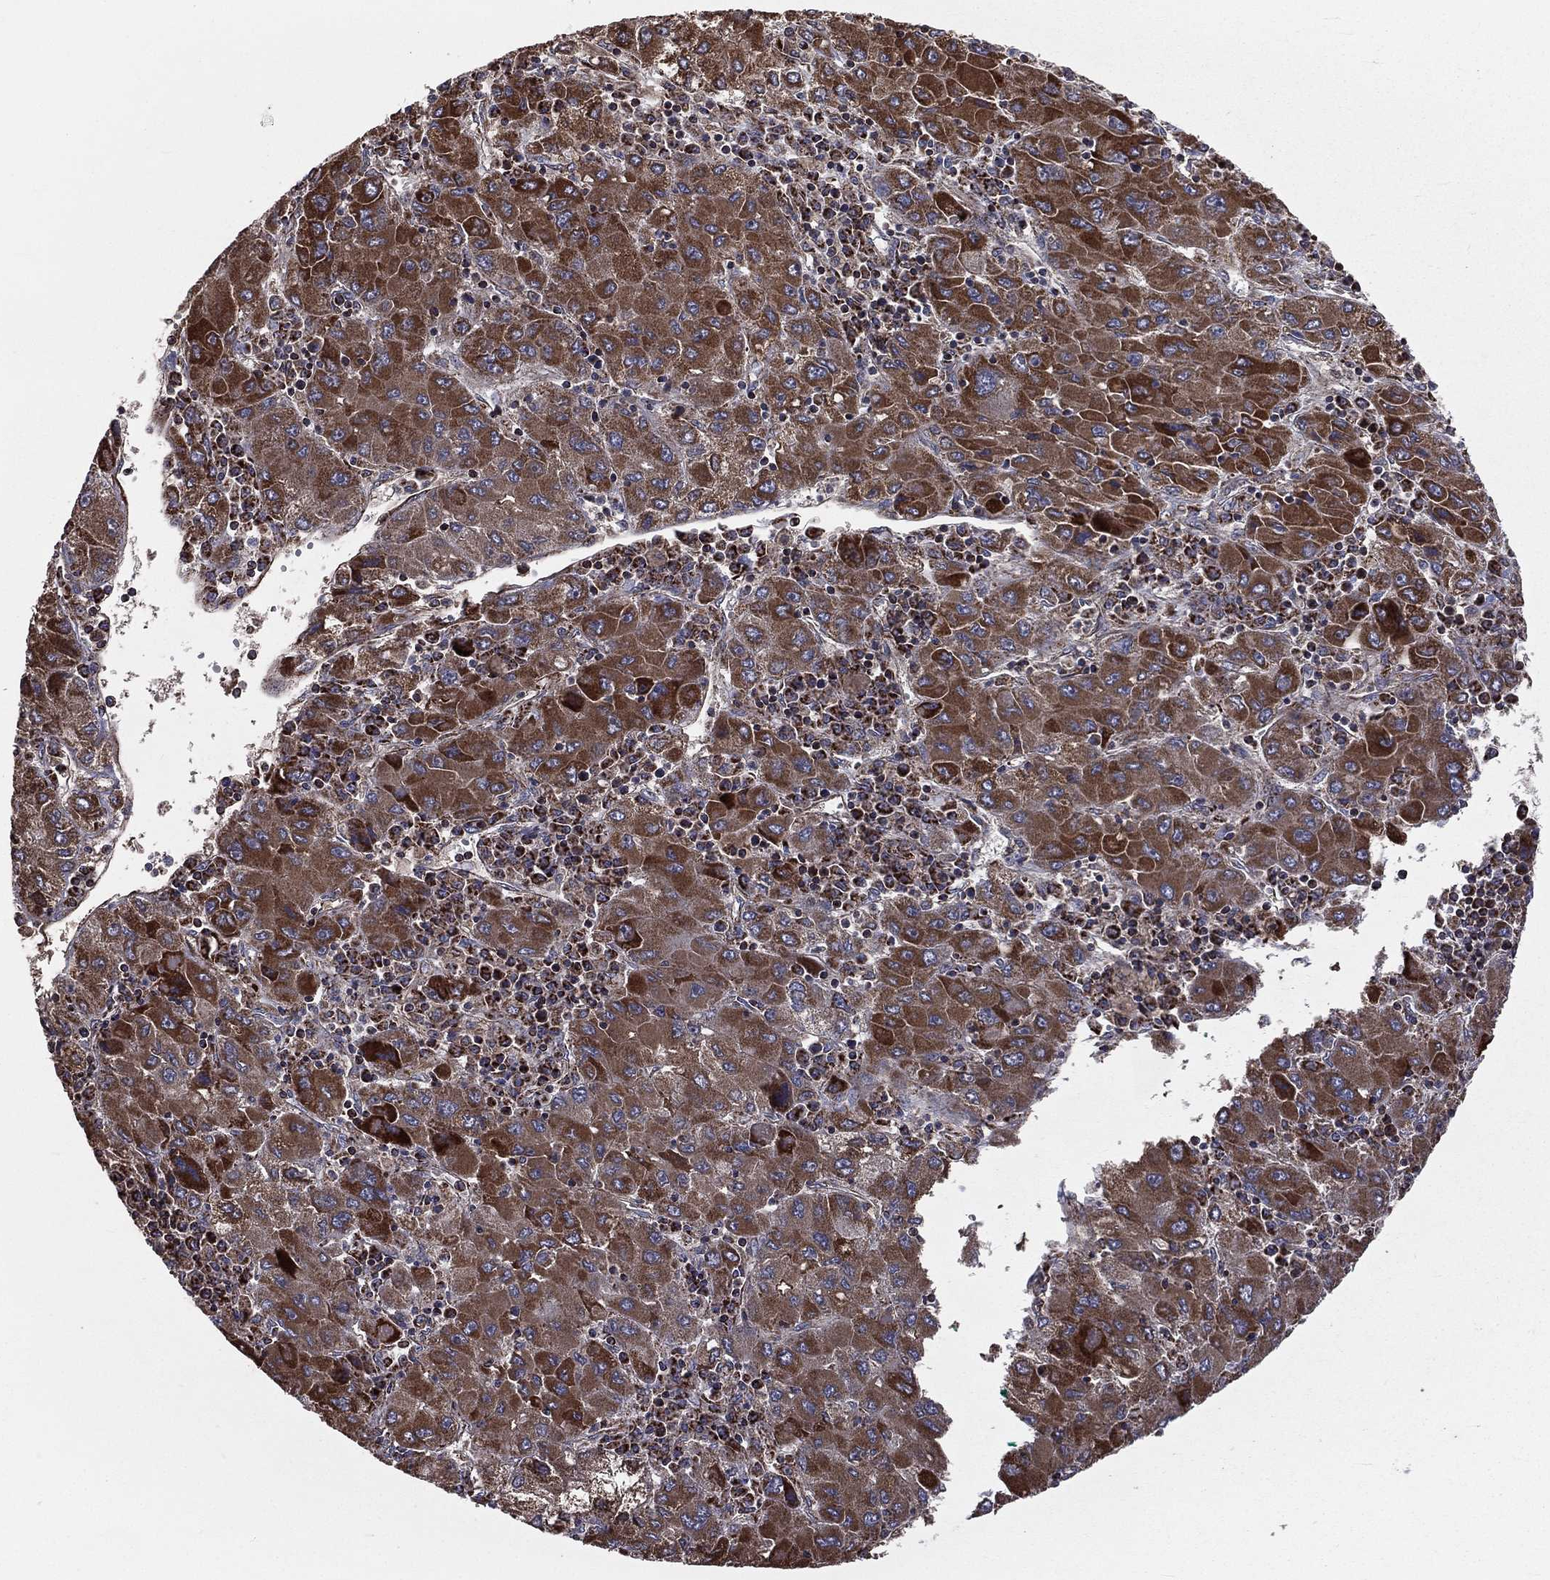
{"staining": {"intensity": "strong", "quantity": ">75%", "location": "cytoplasmic/membranous"}, "tissue": "liver cancer", "cell_type": "Tumor cells", "image_type": "cancer", "snomed": [{"axis": "morphology", "description": "Carcinoma, Hepatocellular, NOS"}, {"axis": "topography", "description": "Liver"}], "caption": "A high amount of strong cytoplasmic/membranous expression is appreciated in about >75% of tumor cells in hepatocellular carcinoma (liver) tissue.", "gene": "GPD1", "patient": {"sex": "male", "age": 75}}